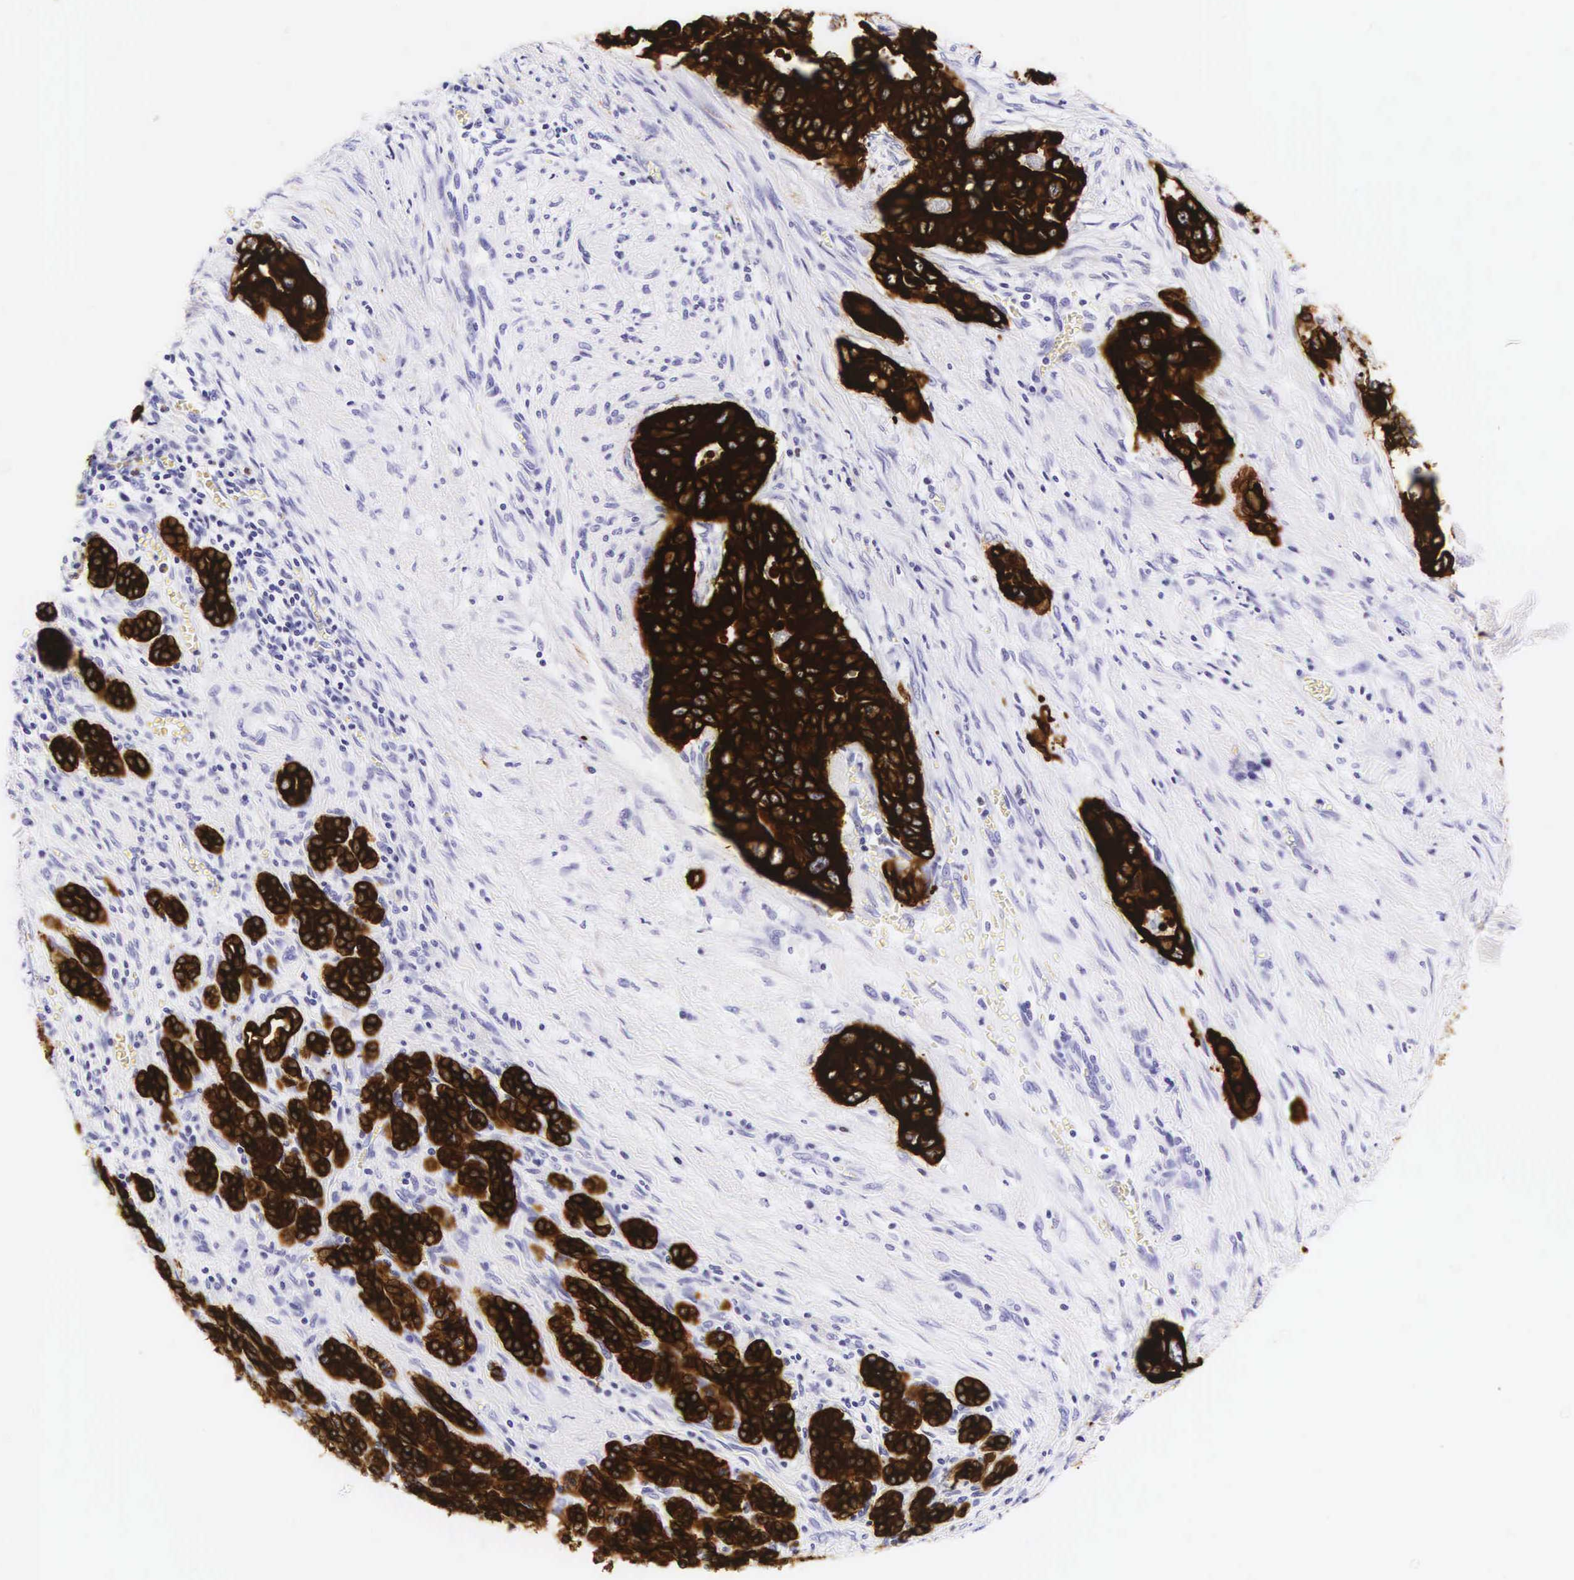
{"staining": {"intensity": "strong", "quantity": ">75%", "location": "cytoplasmic/membranous"}, "tissue": "pancreatic cancer", "cell_type": "Tumor cells", "image_type": "cancer", "snomed": [{"axis": "morphology", "description": "Adenocarcinoma, NOS"}, {"axis": "topography", "description": "Pancreas"}], "caption": "Pancreatic cancer (adenocarcinoma) stained for a protein (brown) reveals strong cytoplasmic/membranous positive positivity in approximately >75% of tumor cells.", "gene": "KRT18", "patient": {"sex": "male", "age": 77}}